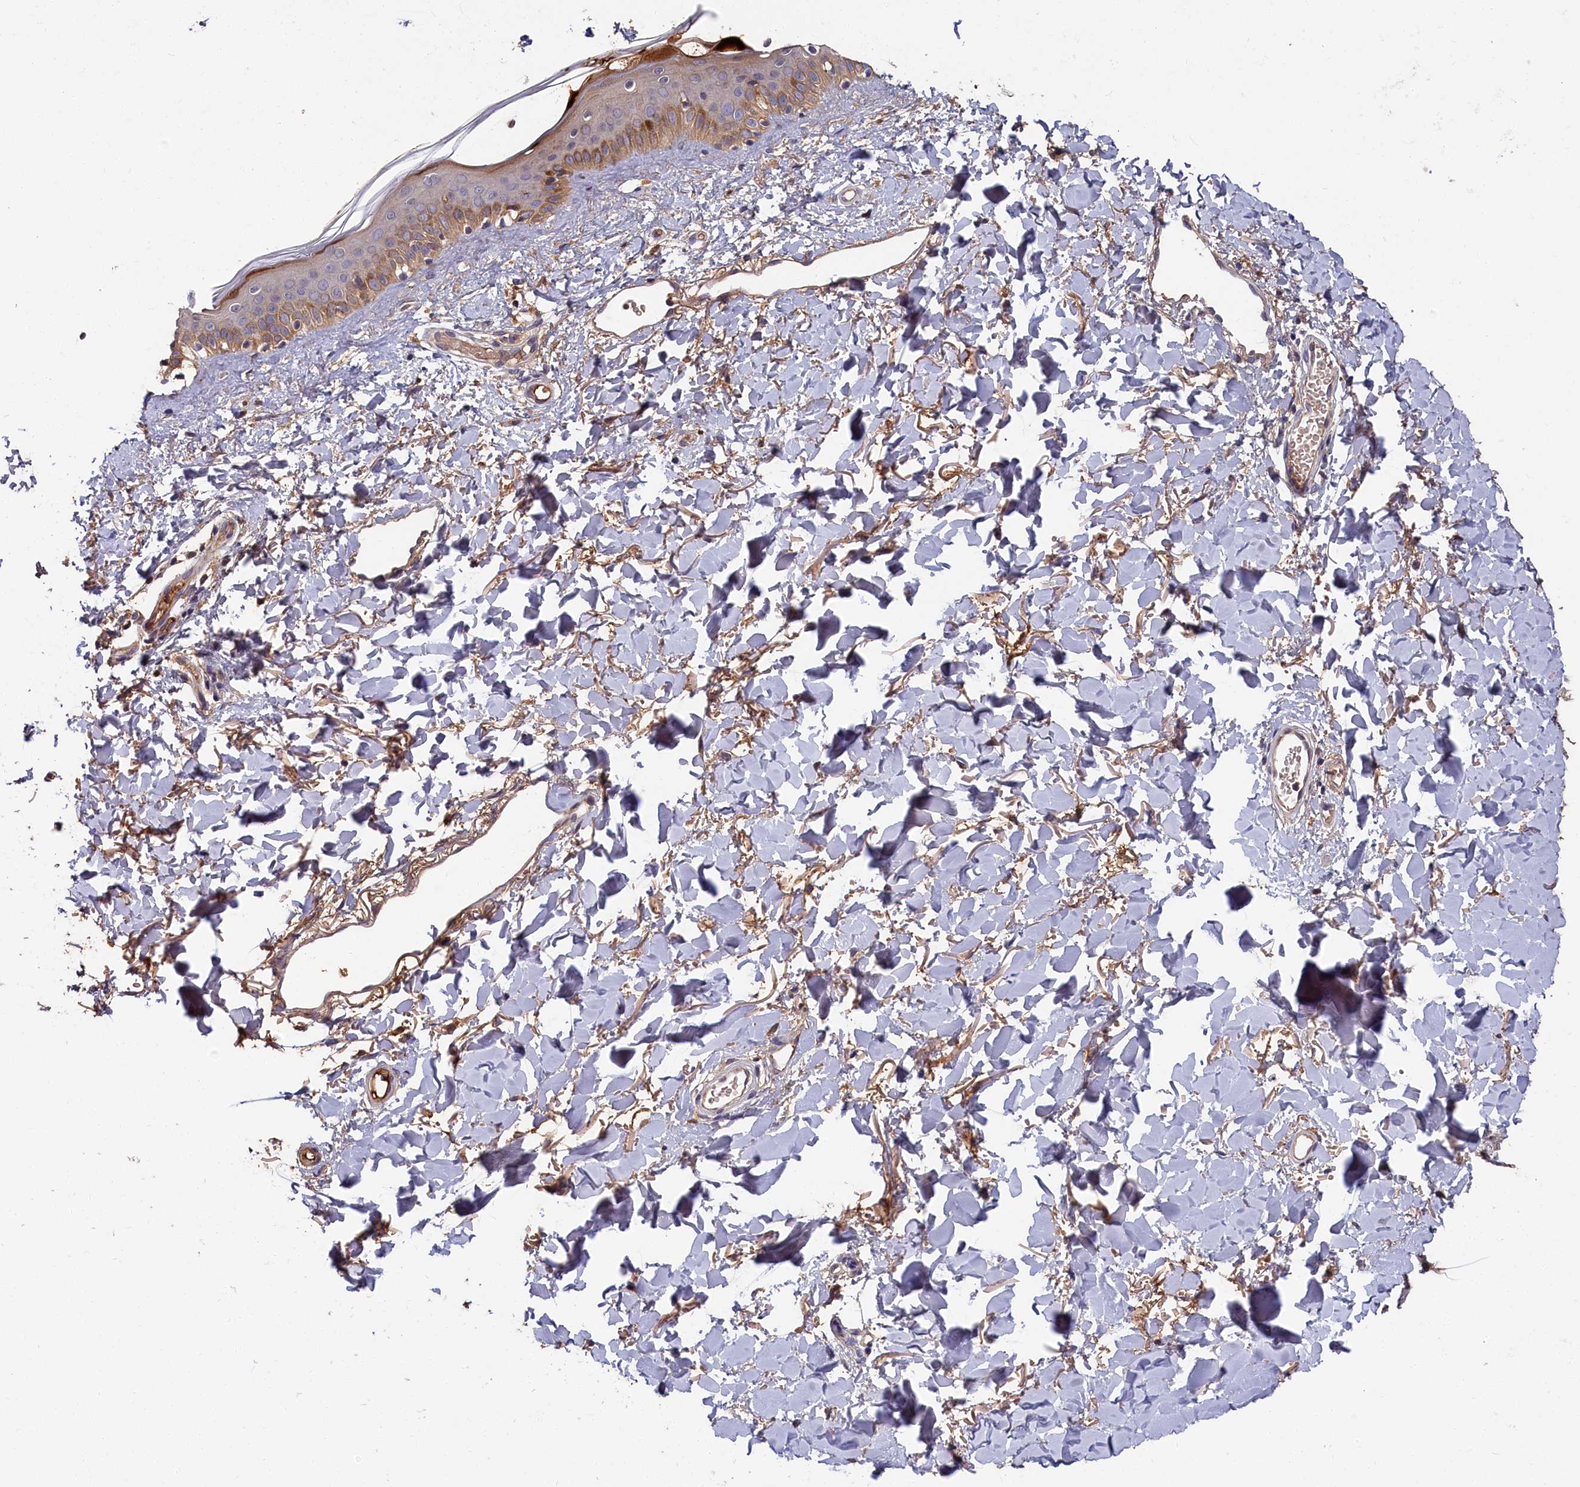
{"staining": {"intensity": "weak", "quantity": "25%-75%", "location": "cytoplasmic/membranous"}, "tissue": "skin", "cell_type": "Fibroblasts", "image_type": "normal", "snomed": [{"axis": "morphology", "description": "Normal tissue, NOS"}, {"axis": "topography", "description": "Skin"}], "caption": "An IHC image of unremarkable tissue is shown. Protein staining in brown labels weak cytoplasmic/membranous positivity in skin within fibroblasts. (DAB (3,3'-diaminobenzidine) IHC, brown staining for protein, blue staining for nuclei).", "gene": "ITIH1", "patient": {"sex": "female", "age": 58}}